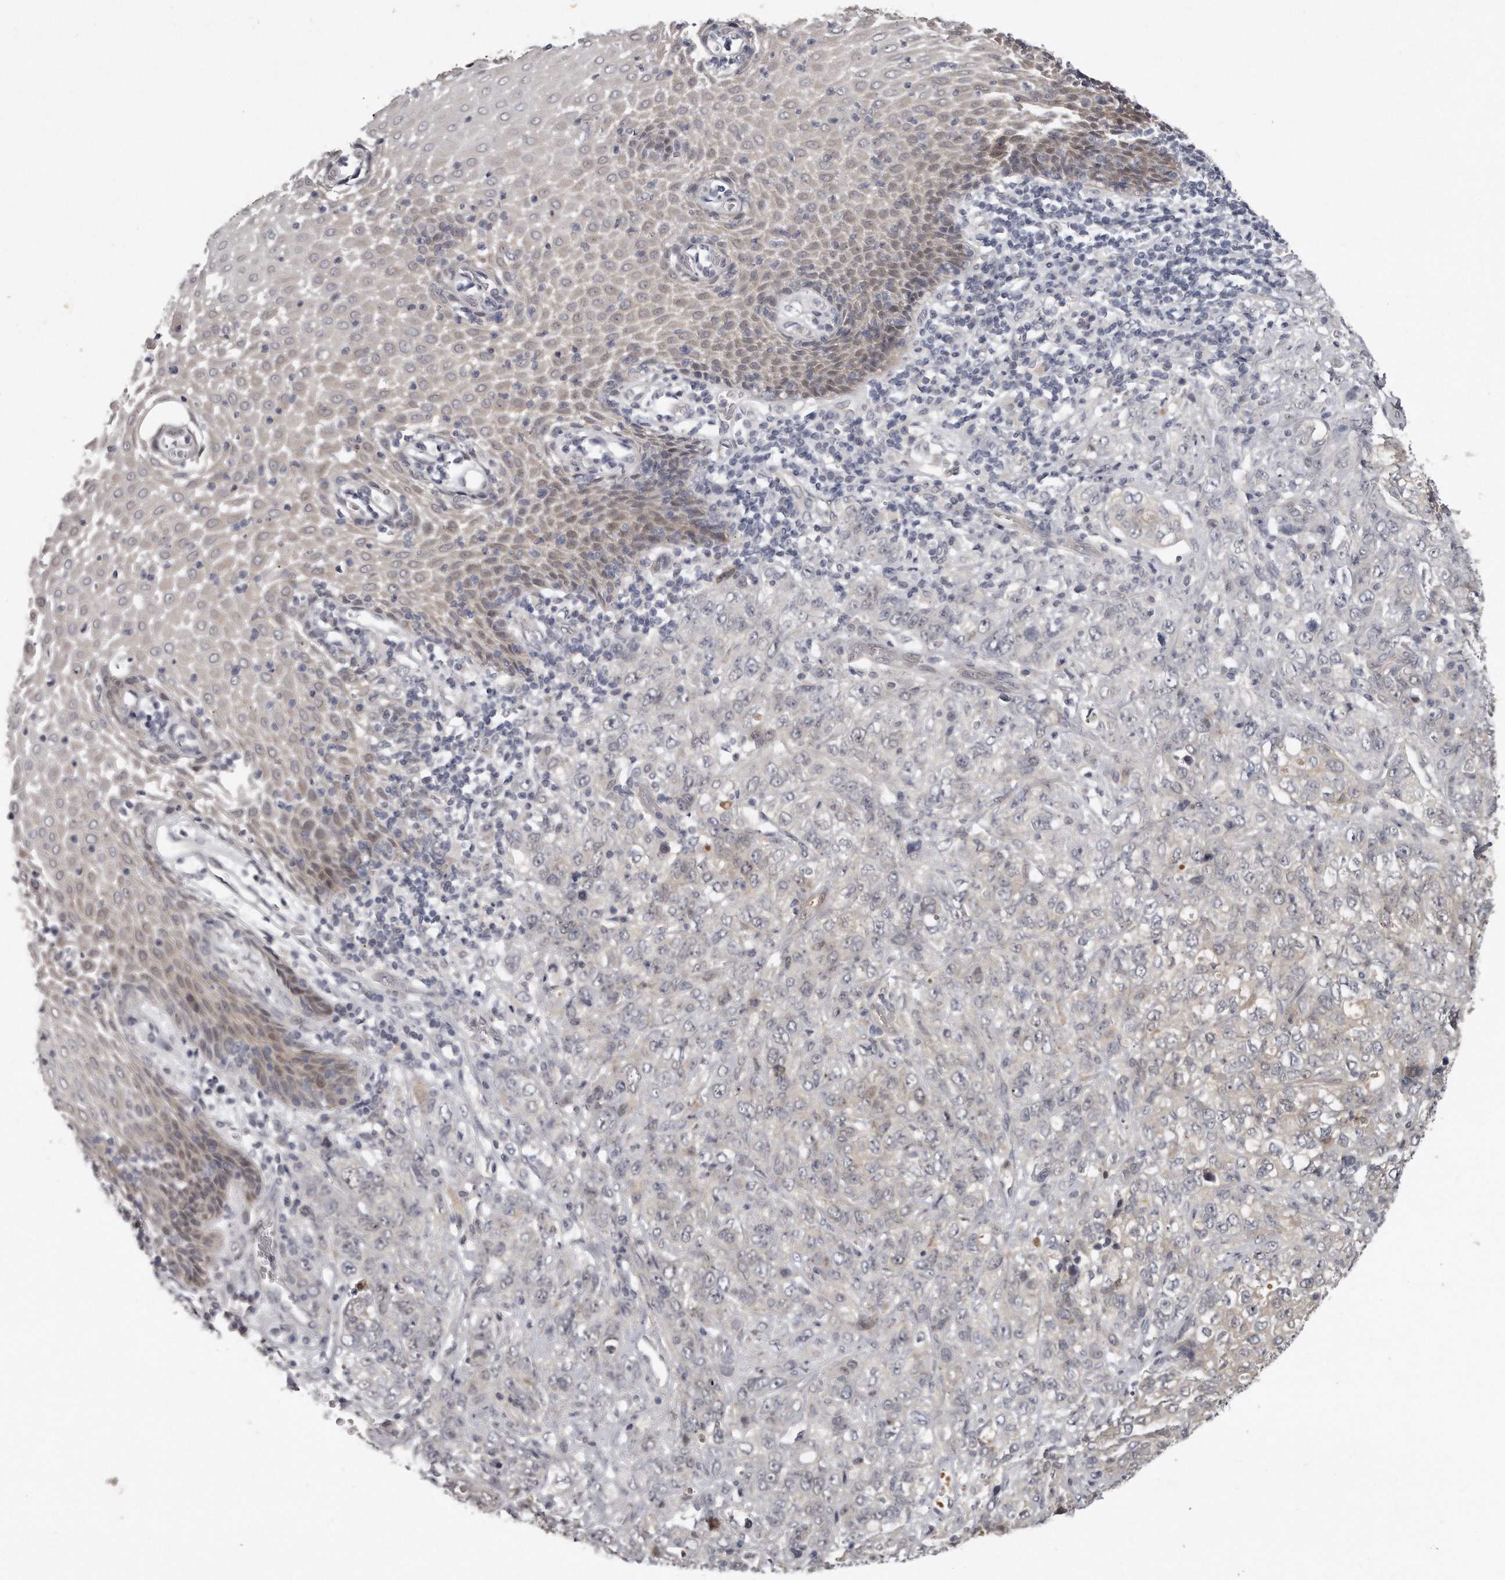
{"staining": {"intensity": "weak", "quantity": "<25%", "location": "cytoplasmic/membranous"}, "tissue": "stomach cancer", "cell_type": "Tumor cells", "image_type": "cancer", "snomed": [{"axis": "morphology", "description": "Adenocarcinoma, NOS"}, {"axis": "topography", "description": "Stomach"}], "caption": "Tumor cells show no significant positivity in stomach cancer (adenocarcinoma).", "gene": "GGCT", "patient": {"sex": "male", "age": 48}}